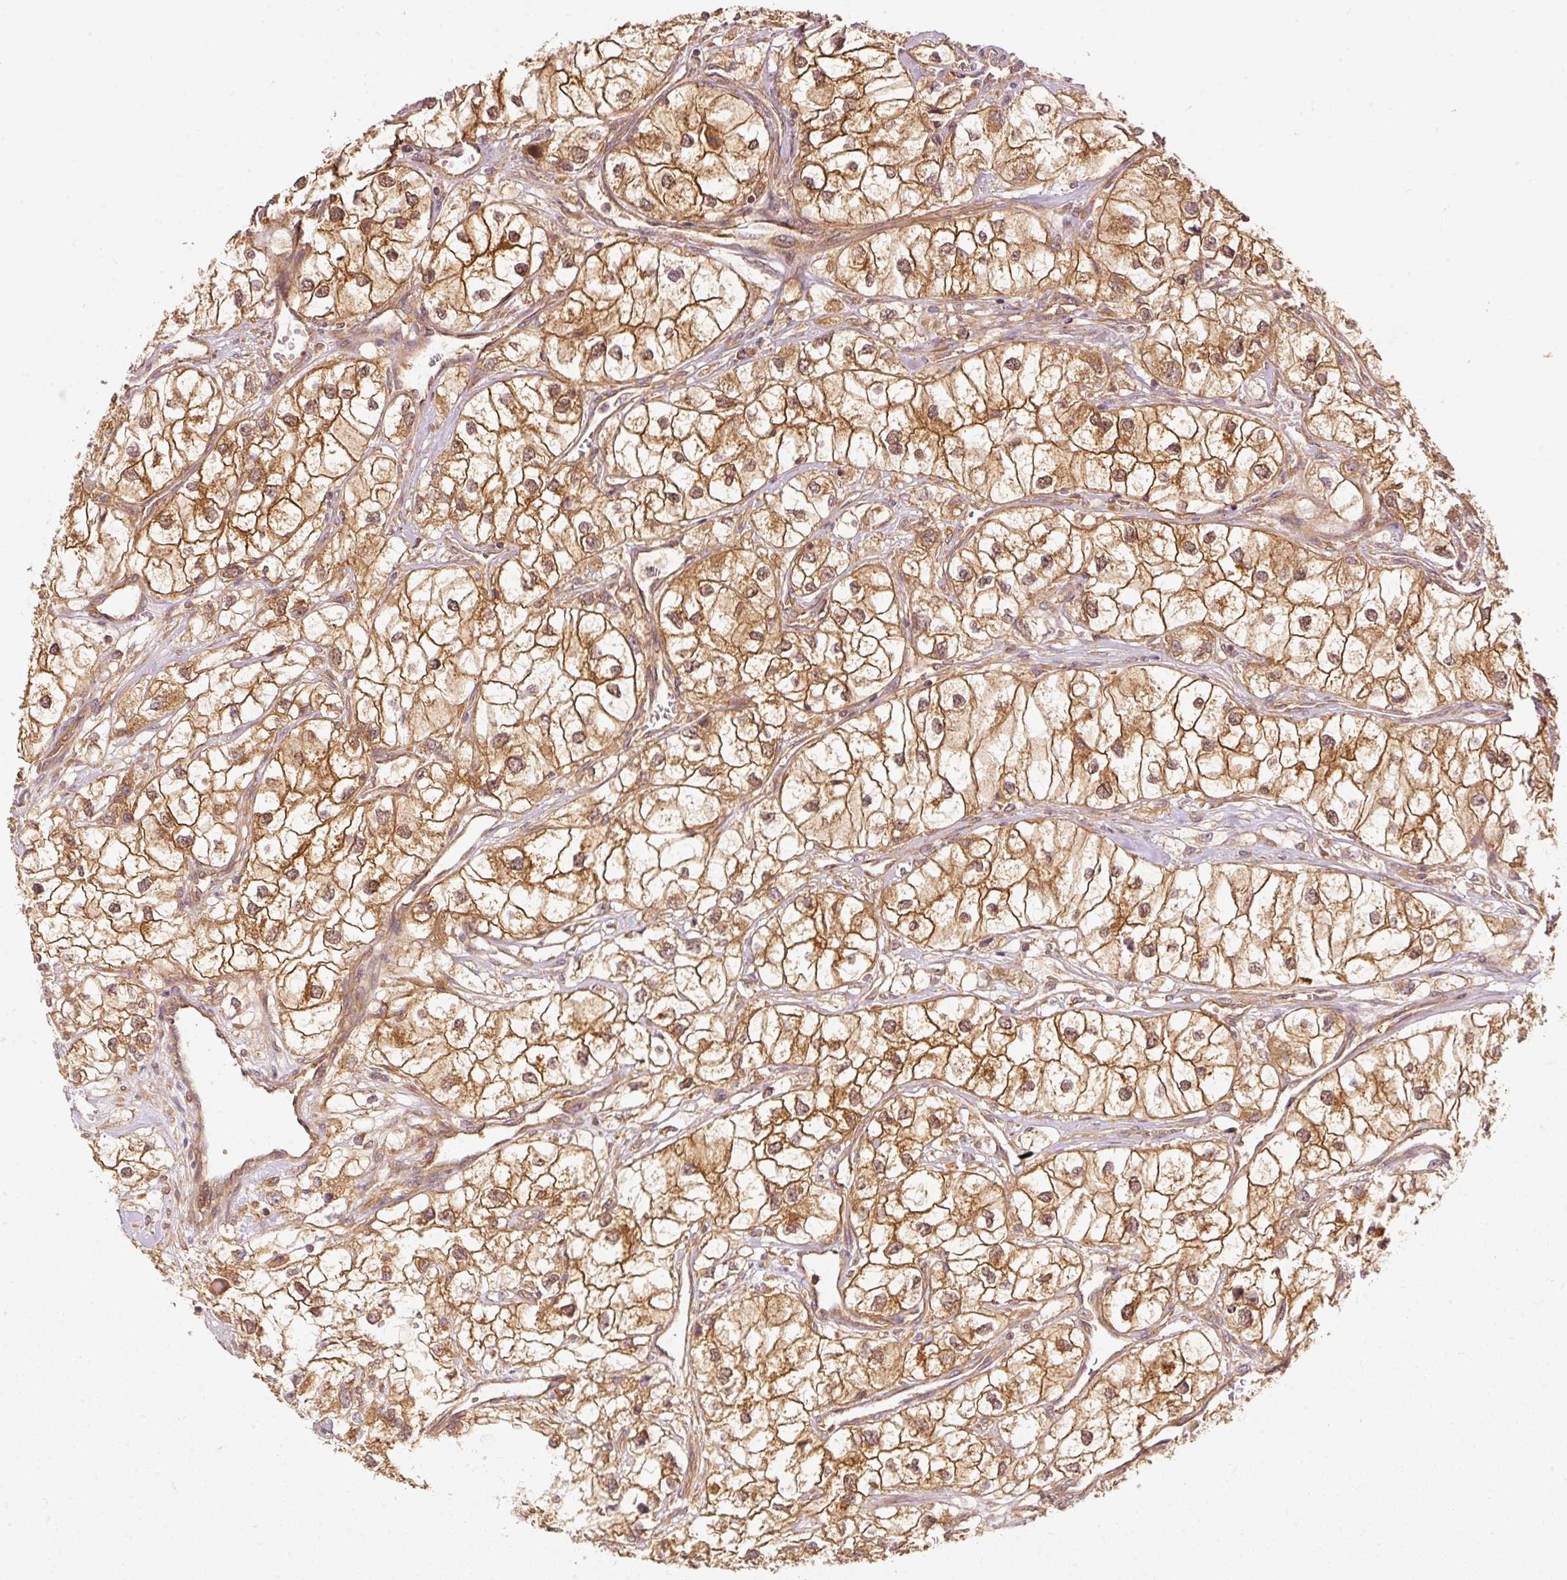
{"staining": {"intensity": "moderate", "quantity": ">75%", "location": "cytoplasmic/membranous,nuclear"}, "tissue": "renal cancer", "cell_type": "Tumor cells", "image_type": "cancer", "snomed": [{"axis": "morphology", "description": "Adenocarcinoma, NOS"}, {"axis": "topography", "description": "Kidney"}], "caption": "Protein staining of renal cancer tissue reveals moderate cytoplasmic/membranous and nuclear positivity in about >75% of tumor cells. (DAB (3,3'-diaminobenzidine) IHC with brightfield microscopy, high magnification).", "gene": "EIF3B", "patient": {"sex": "male", "age": 59}}